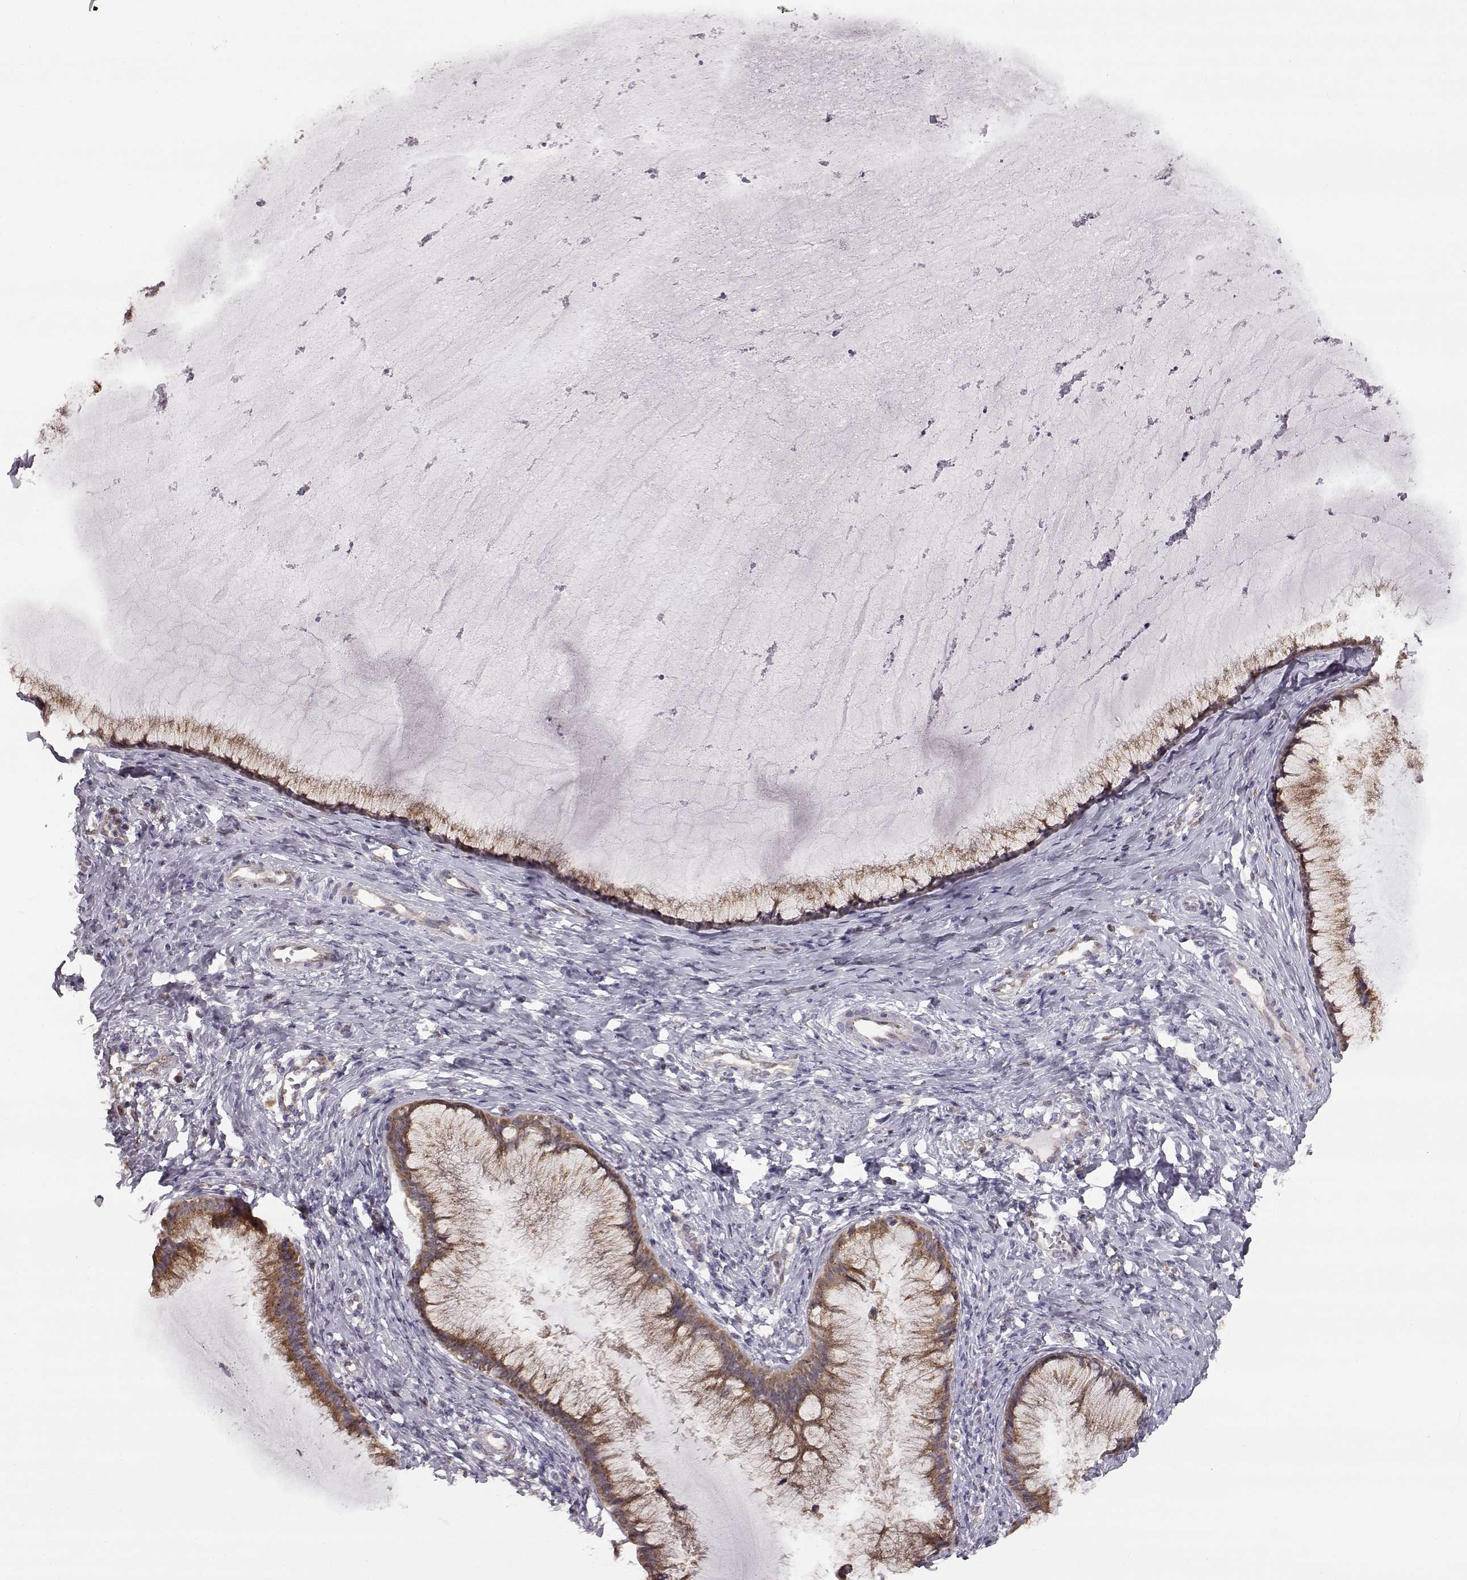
{"staining": {"intensity": "moderate", "quantity": ">75%", "location": "cytoplasmic/membranous"}, "tissue": "cervical cancer", "cell_type": "Tumor cells", "image_type": "cancer", "snomed": [{"axis": "morphology", "description": "Squamous cell carcinoma, NOS"}, {"axis": "topography", "description": "Cervix"}], "caption": "Protein staining reveals moderate cytoplasmic/membranous positivity in about >75% of tumor cells in cervical squamous cell carcinoma. The staining was performed using DAB, with brown indicating positive protein expression. Nuclei are stained blue with hematoxylin.", "gene": "SPAG17", "patient": {"sex": "female", "age": 36}}